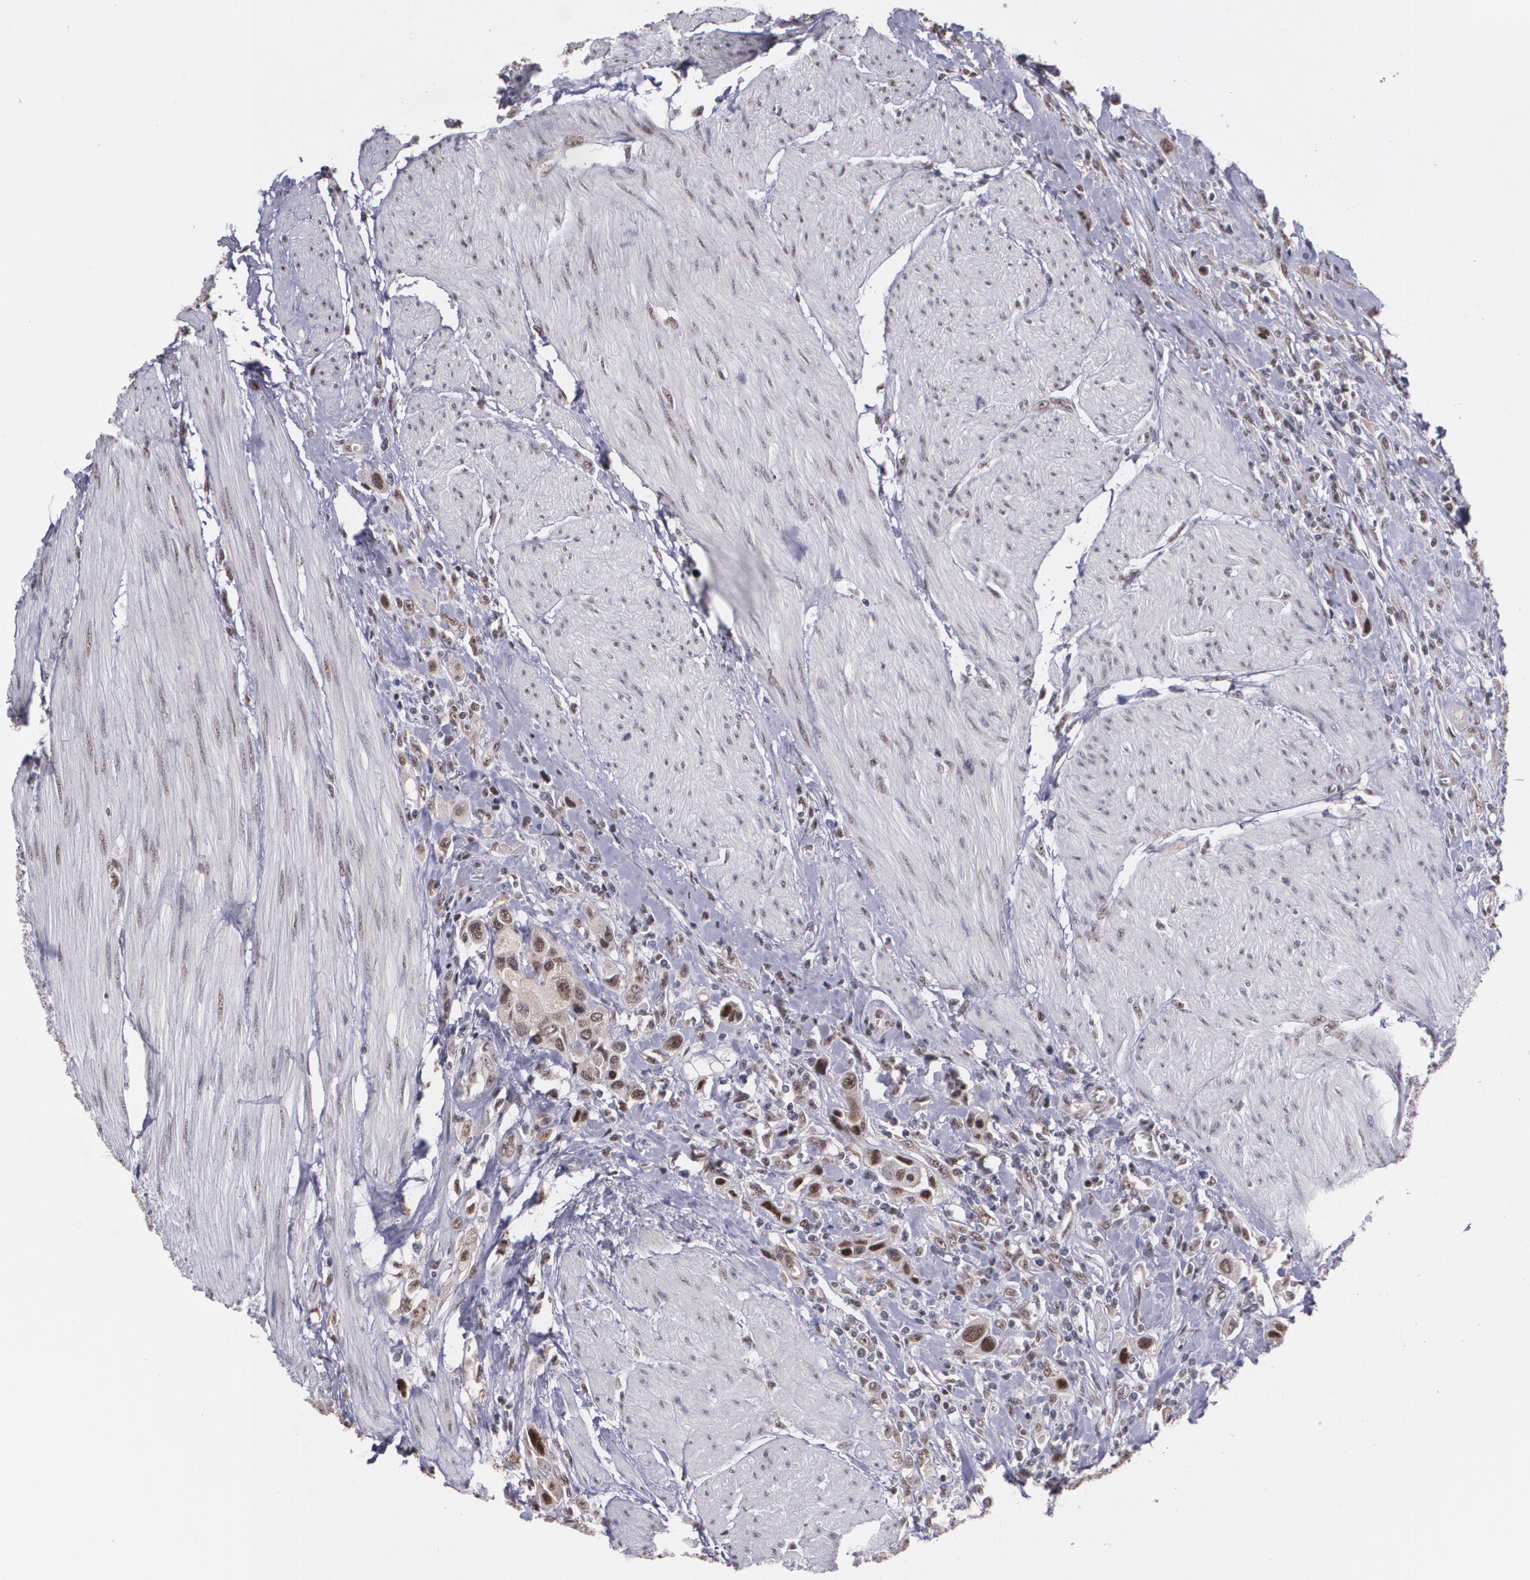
{"staining": {"intensity": "strong", "quantity": ">75%", "location": "cytoplasmic/membranous,nuclear"}, "tissue": "urothelial cancer", "cell_type": "Tumor cells", "image_type": "cancer", "snomed": [{"axis": "morphology", "description": "Urothelial carcinoma, High grade"}, {"axis": "topography", "description": "Urinary bladder"}], "caption": "A high-resolution image shows IHC staining of high-grade urothelial carcinoma, which exhibits strong cytoplasmic/membranous and nuclear expression in approximately >75% of tumor cells.", "gene": "C6orf15", "patient": {"sex": "male", "age": 50}}